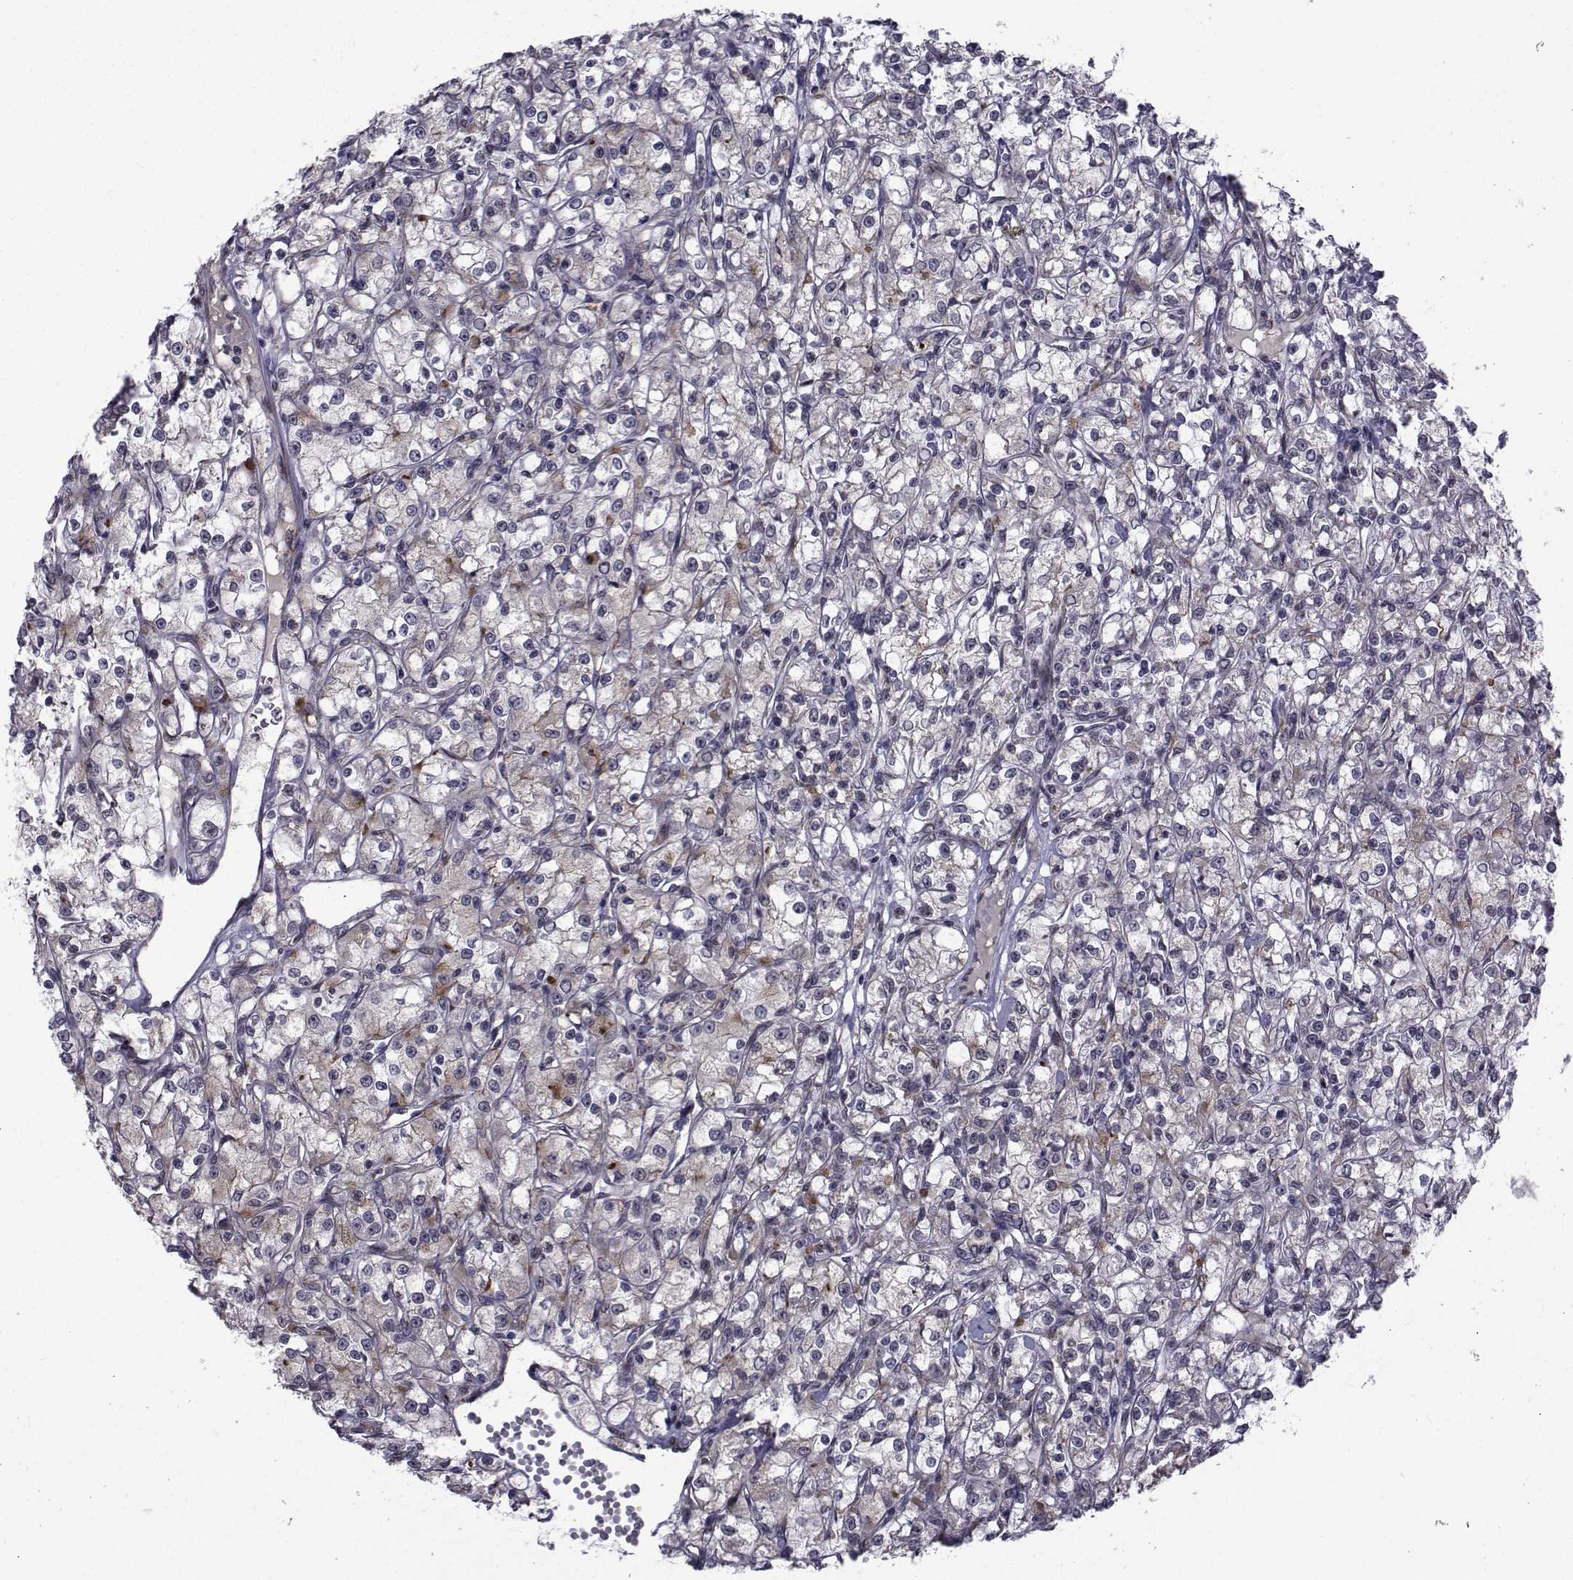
{"staining": {"intensity": "weak", "quantity": "<25%", "location": "cytoplasmic/membranous"}, "tissue": "renal cancer", "cell_type": "Tumor cells", "image_type": "cancer", "snomed": [{"axis": "morphology", "description": "Adenocarcinoma, NOS"}, {"axis": "topography", "description": "Kidney"}], "caption": "Tumor cells are negative for protein expression in human renal cancer (adenocarcinoma). Nuclei are stained in blue.", "gene": "ATP6V1C2", "patient": {"sex": "female", "age": 59}}